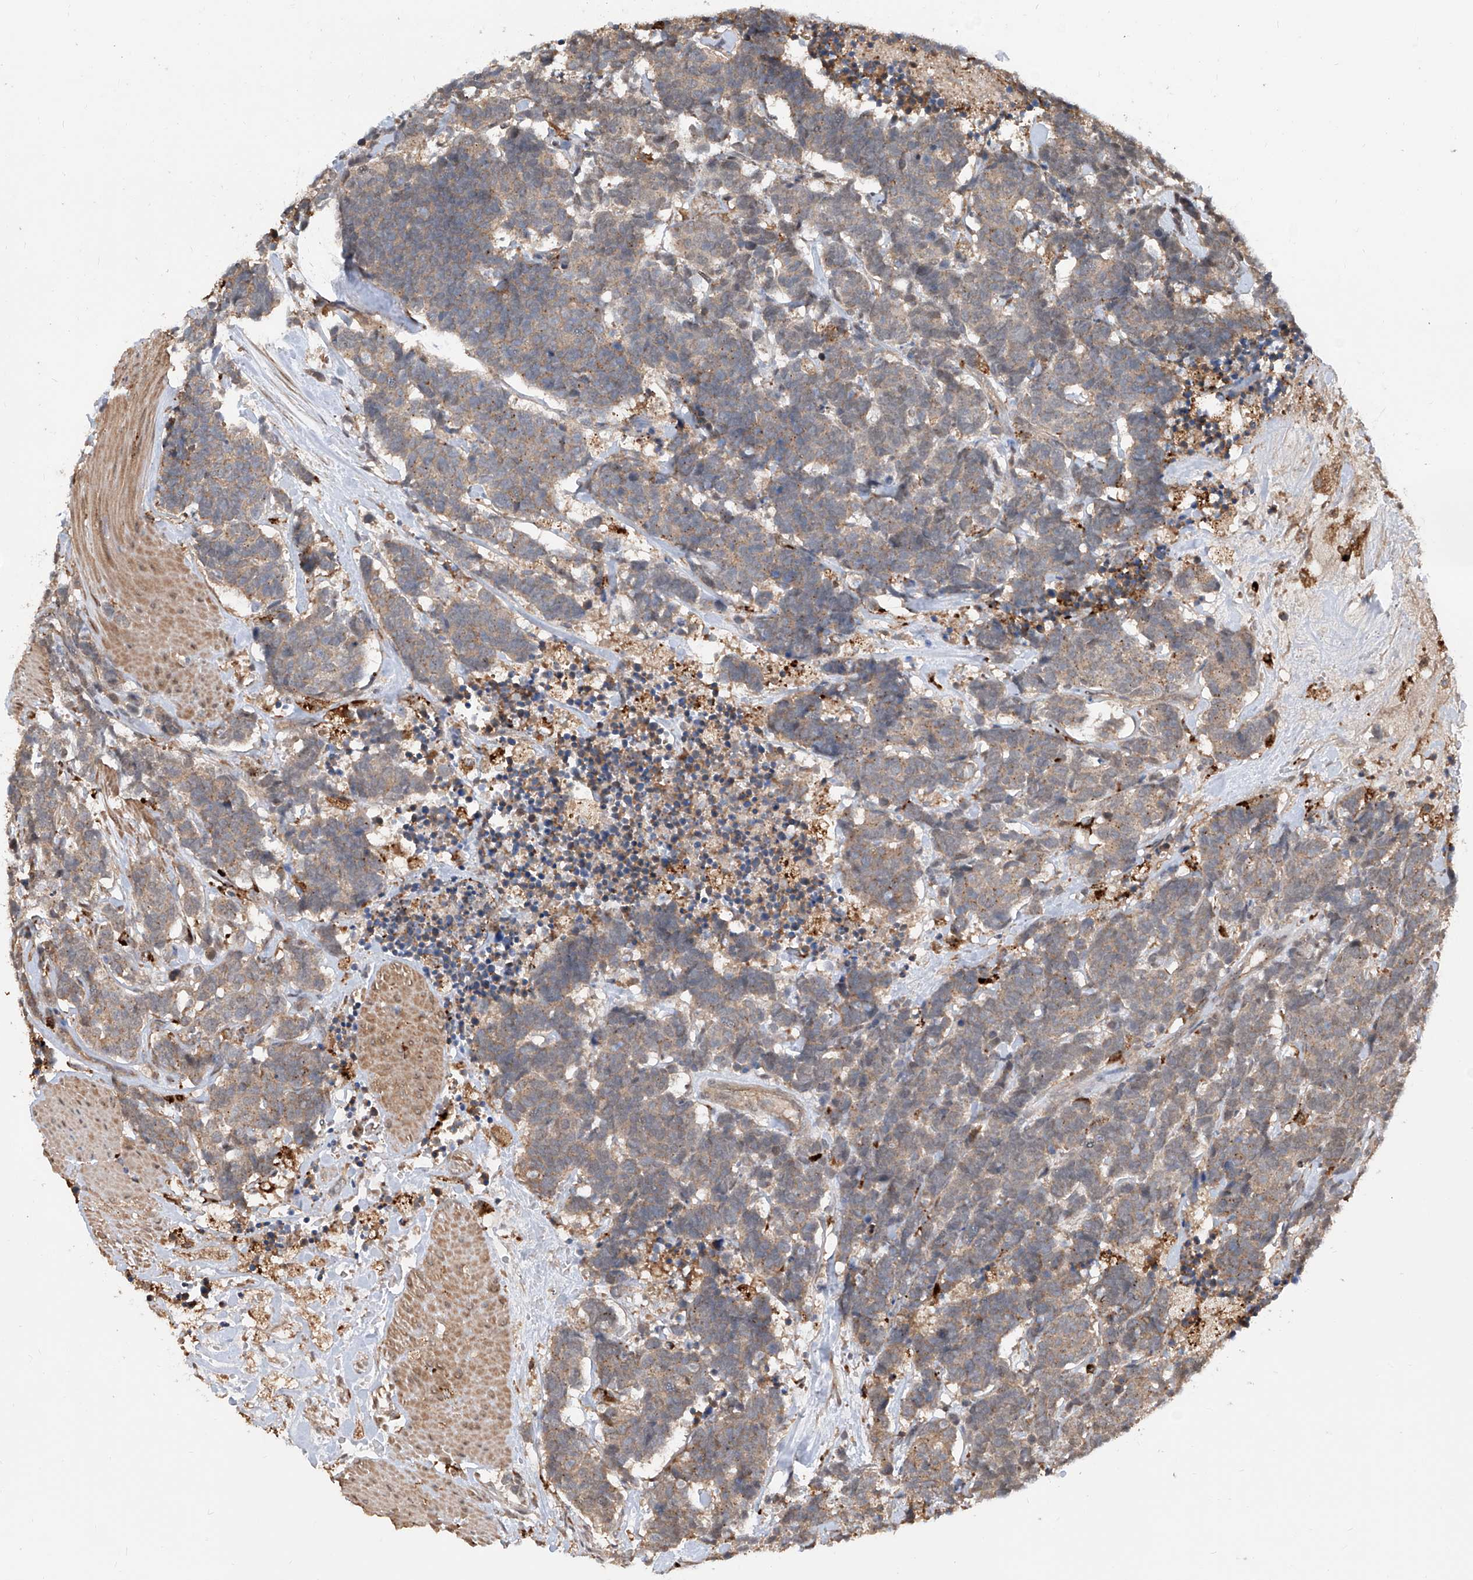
{"staining": {"intensity": "weak", "quantity": "25%-75%", "location": "cytoplasmic/membranous"}, "tissue": "carcinoid", "cell_type": "Tumor cells", "image_type": "cancer", "snomed": [{"axis": "morphology", "description": "Carcinoma, NOS"}, {"axis": "morphology", "description": "Carcinoid, malignant, NOS"}, {"axis": "topography", "description": "Urinary bladder"}], "caption": "Carcinoid stained for a protein reveals weak cytoplasmic/membranous positivity in tumor cells.", "gene": "HOXC8", "patient": {"sex": "male", "age": 57}}